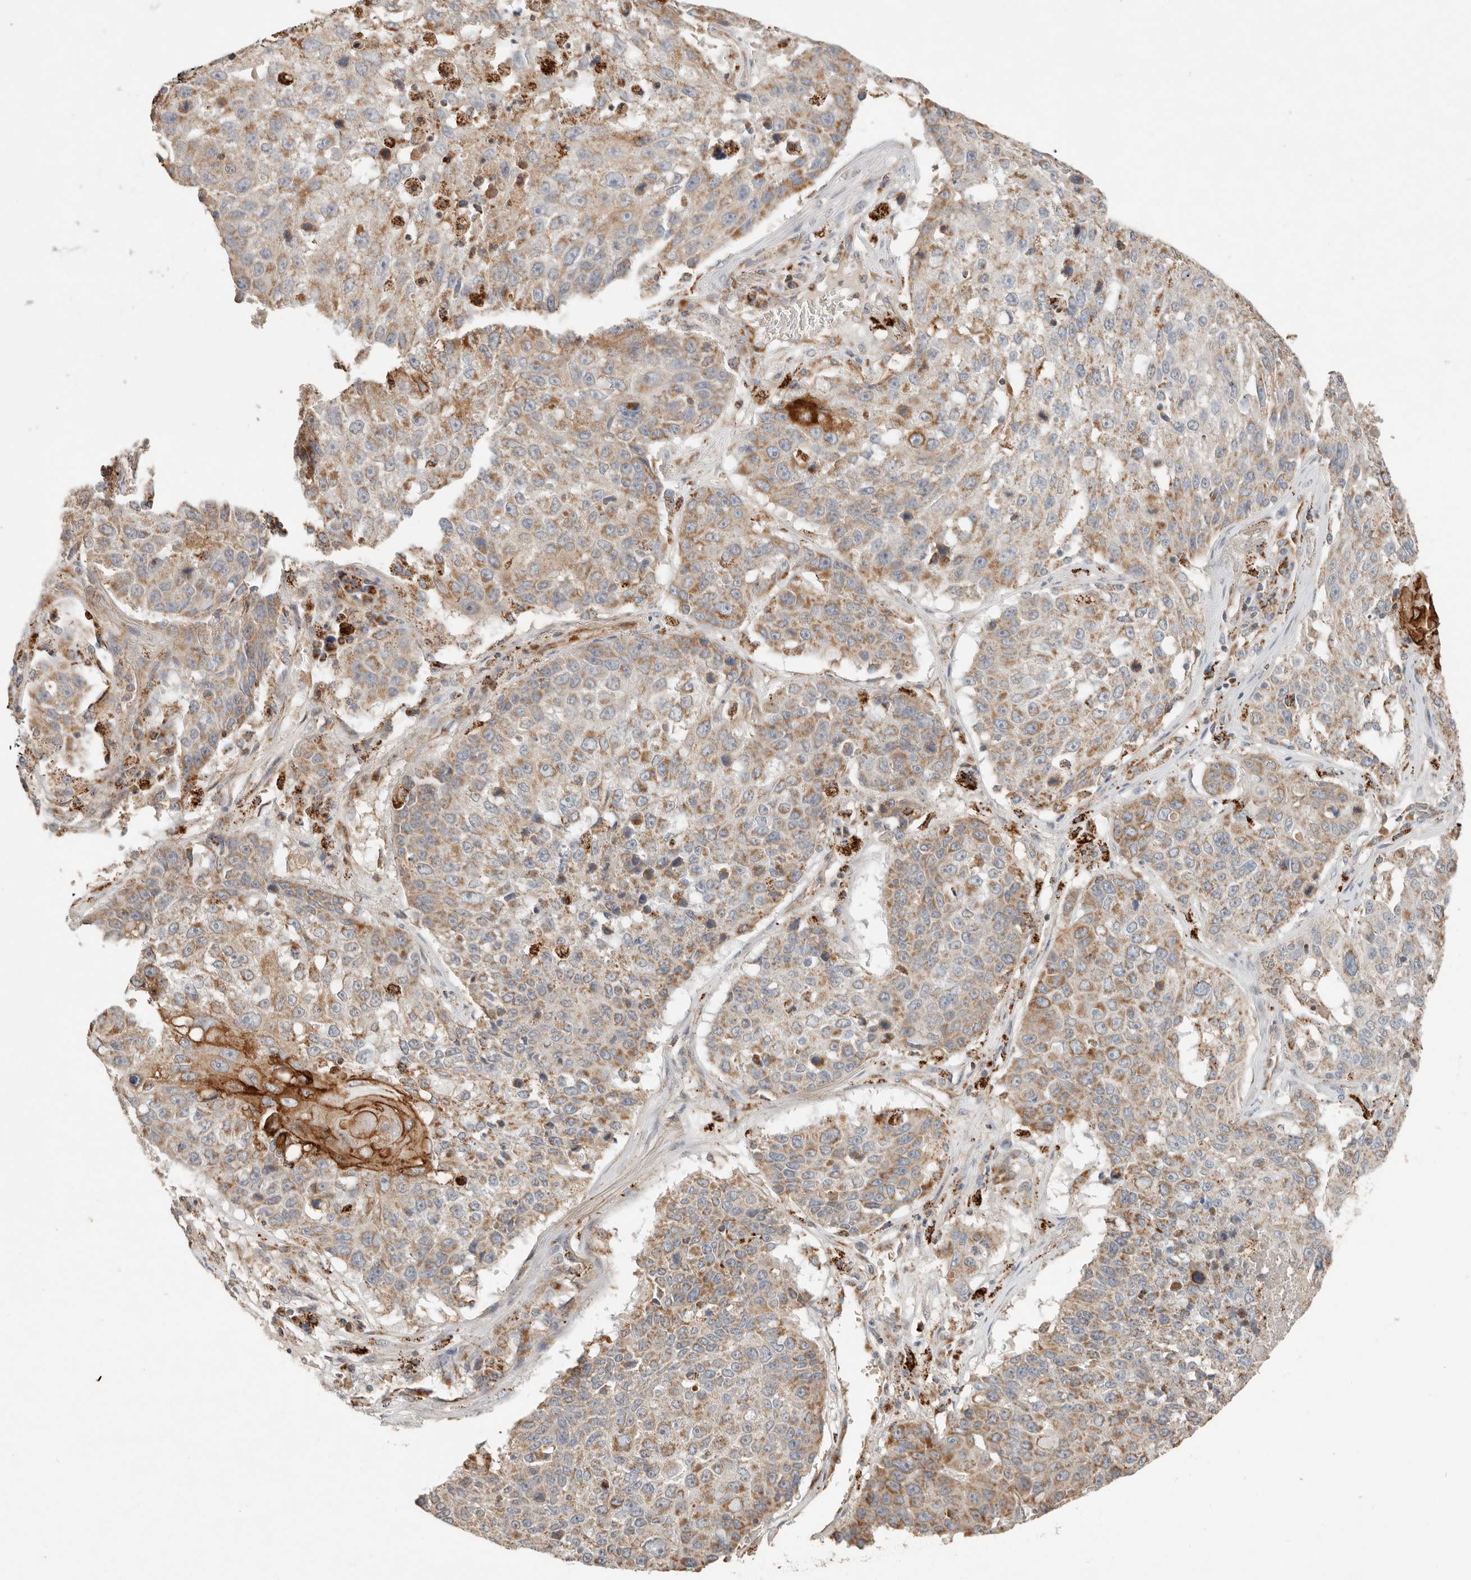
{"staining": {"intensity": "moderate", "quantity": ">75%", "location": "cytoplasmic/membranous"}, "tissue": "lung cancer", "cell_type": "Tumor cells", "image_type": "cancer", "snomed": [{"axis": "morphology", "description": "Squamous cell carcinoma, NOS"}, {"axis": "topography", "description": "Lung"}], "caption": "DAB immunohistochemical staining of human lung cancer shows moderate cytoplasmic/membranous protein staining in about >75% of tumor cells. (IHC, brightfield microscopy, high magnification).", "gene": "ARHGEF10L", "patient": {"sex": "male", "age": 61}}